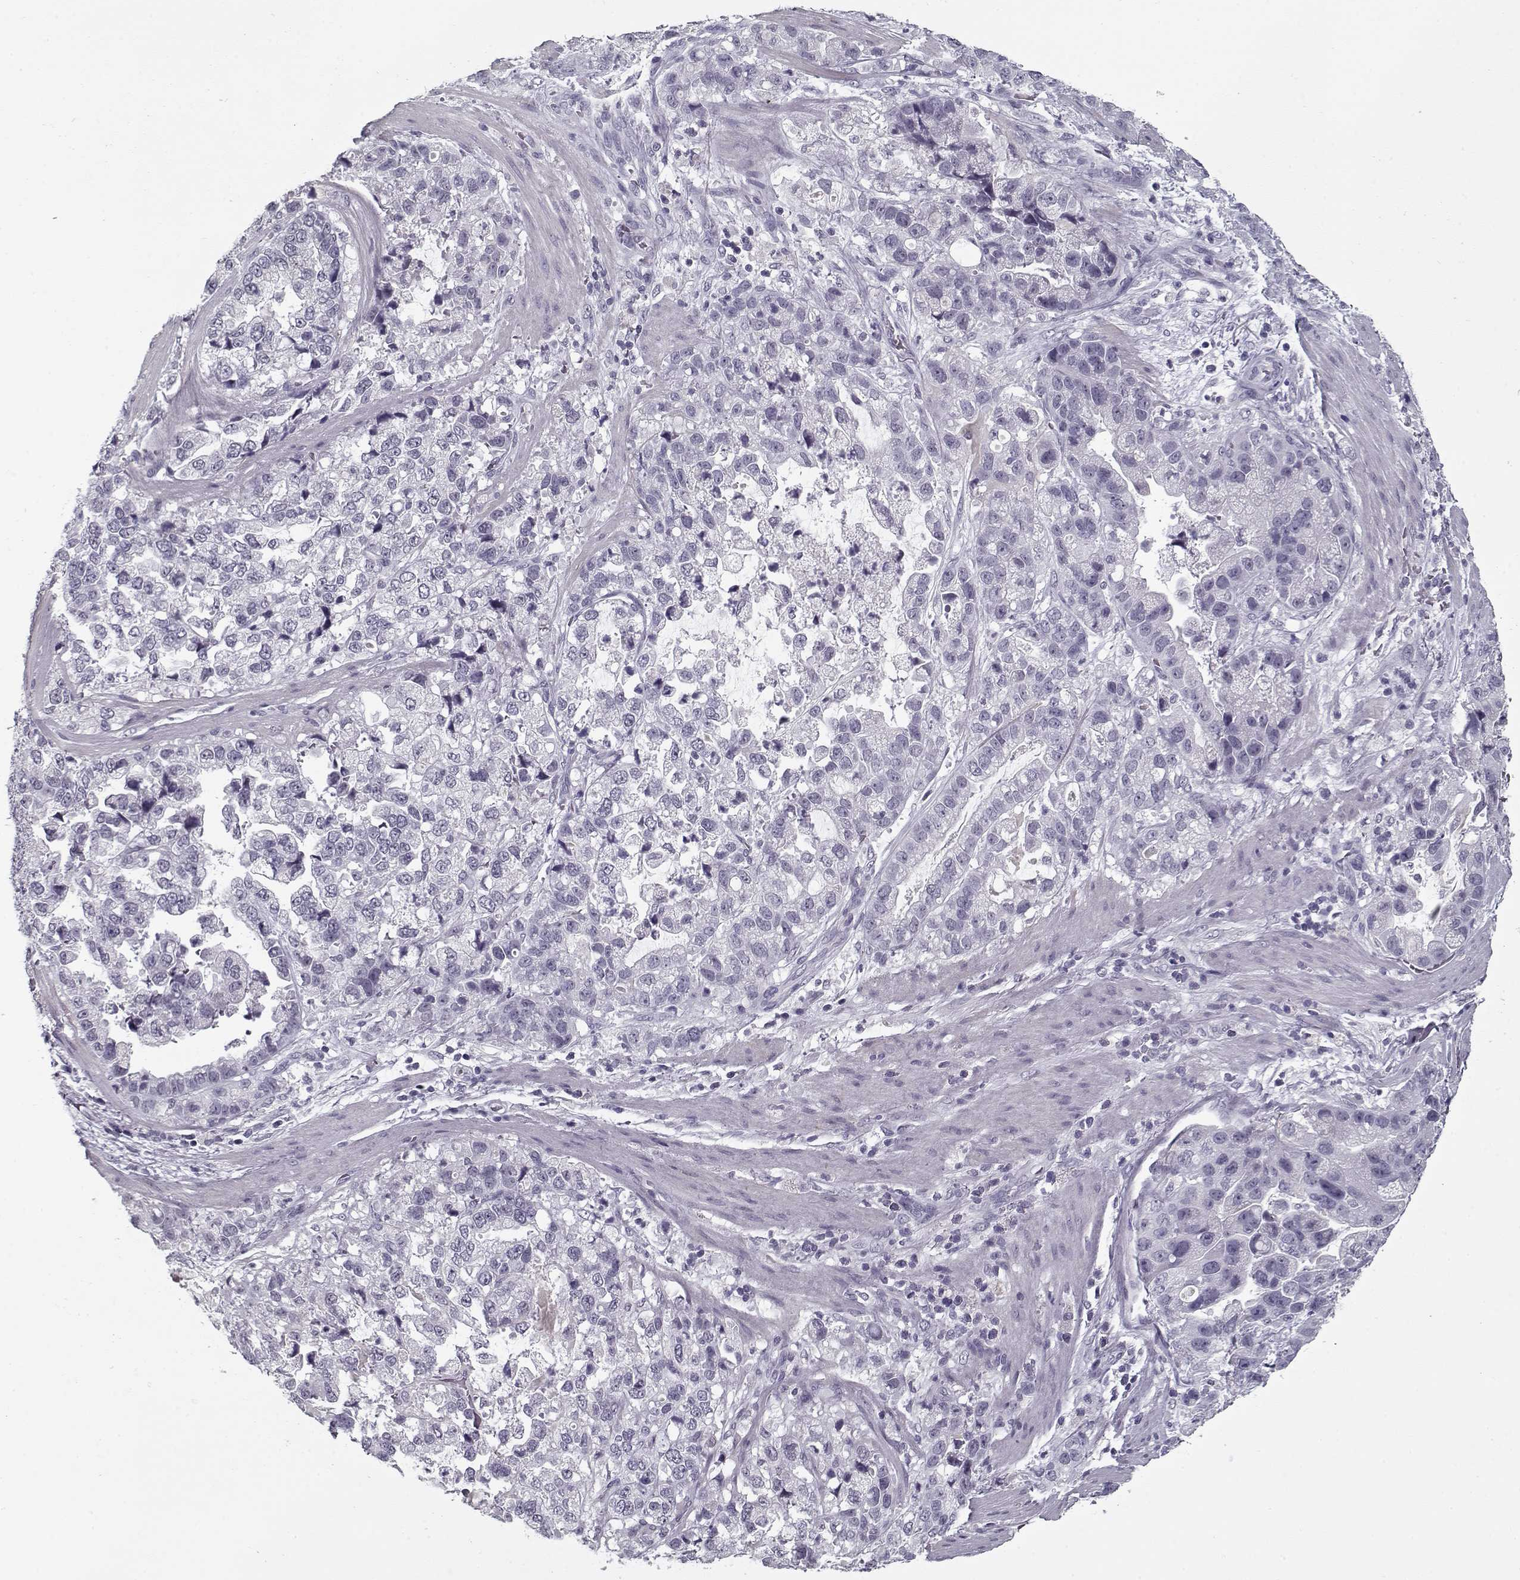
{"staining": {"intensity": "negative", "quantity": "none", "location": "none"}, "tissue": "stomach cancer", "cell_type": "Tumor cells", "image_type": "cancer", "snomed": [{"axis": "morphology", "description": "Adenocarcinoma, NOS"}, {"axis": "topography", "description": "Stomach"}], "caption": "Stomach adenocarcinoma stained for a protein using immunohistochemistry displays no staining tumor cells.", "gene": "RNF32", "patient": {"sex": "male", "age": 59}}